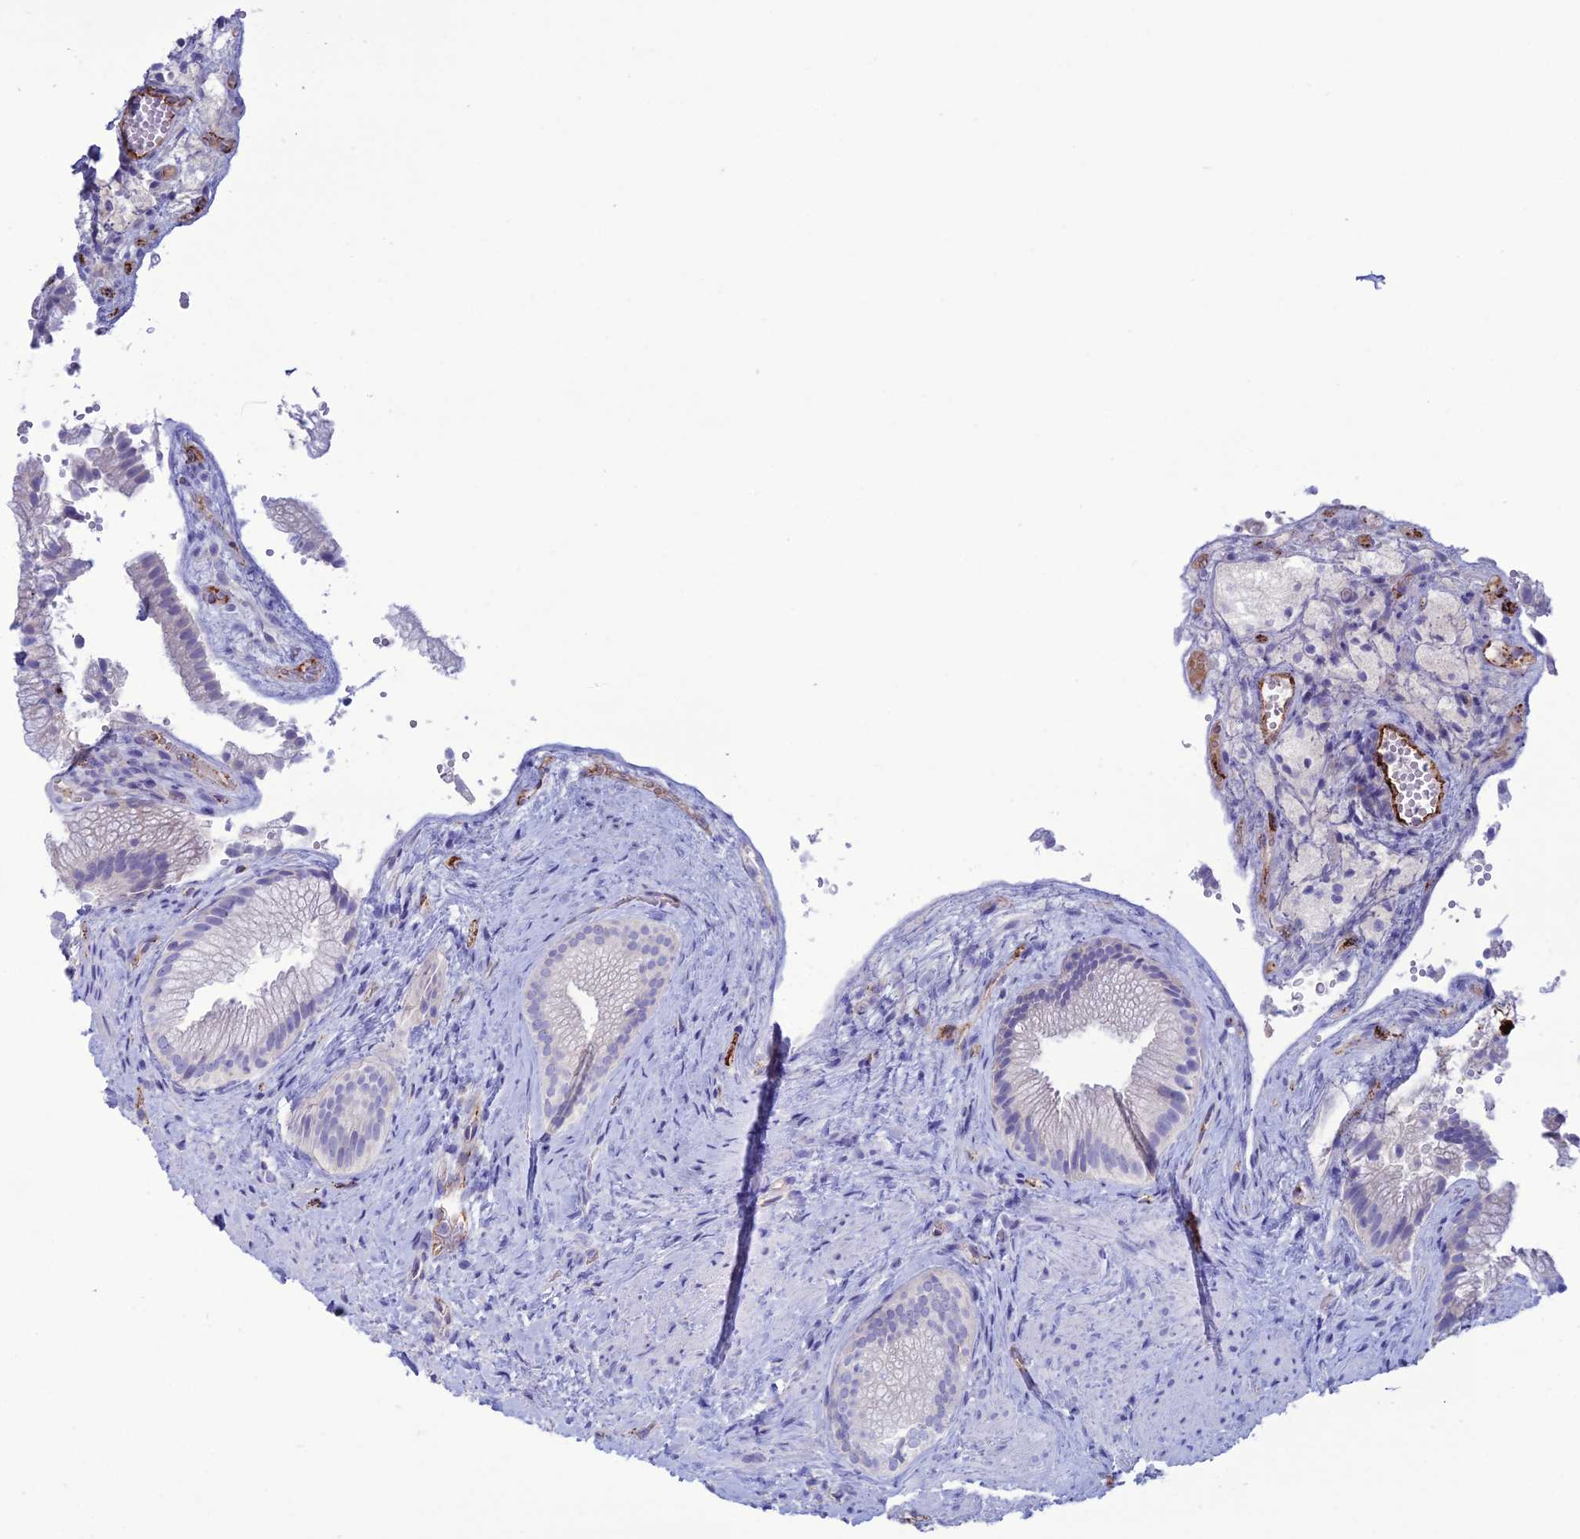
{"staining": {"intensity": "negative", "quantity": "none", "location": "none"}, "tissue": "gallbladder", "cell_type": "Glandular cells", "image_type": "normal", "snomed": [{"axis": "morphology", "description": "Normal tissue, NOS"}, {"axis": "morphology", "description": "Inflammation, NOS"}, {"axis": "topography", "description": "Gallbladder"}], "caption": "IHC histopathology image of normal human gallbladder stained for a protein (brown), which demonstrates no expression in glandular cells.", "gene": "CDC42EP5", "patient": {"sex": "male", "age": 51}}